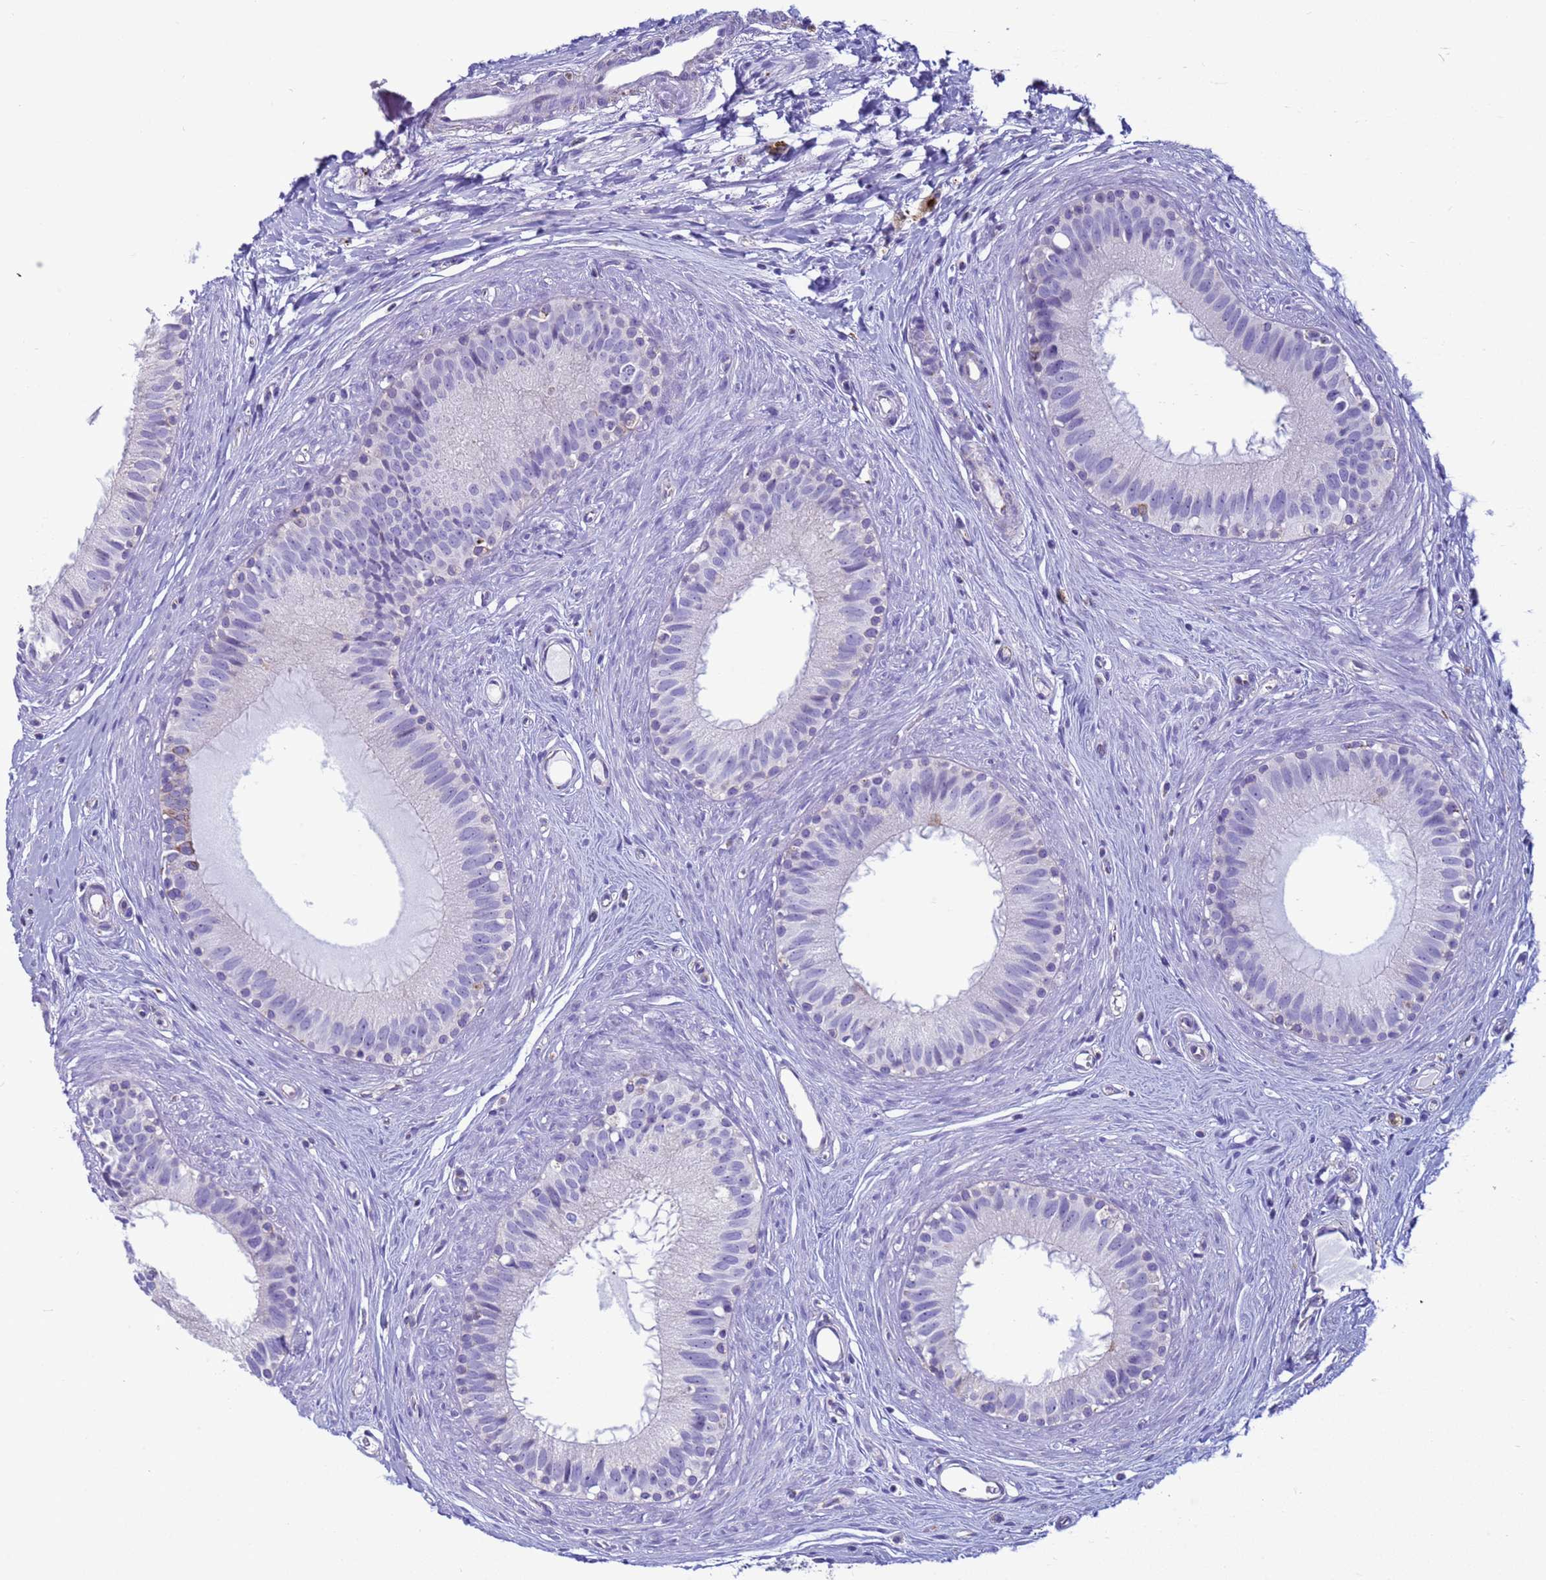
{"staining": {"intensity": "moderate", "quantity": "<25%", "location": "cytoplasmic/membranous"}, "tissue": "epididymis", "cell_type": "Glandular cells", "image_type": "normal", "snomed": [{"axis": "morphology", "description": "Normal tissue, NOS"}, {"axis": "topography", "description": "Epididymis"}], "caption": "Glandular cells reveal low levels of moderate cytoplasmic/membranous staining in approximately <25% of cells in unremarkable epididymis.", "gene": "HPCAL1", "patient": {"sex": "male", "age": 80}}